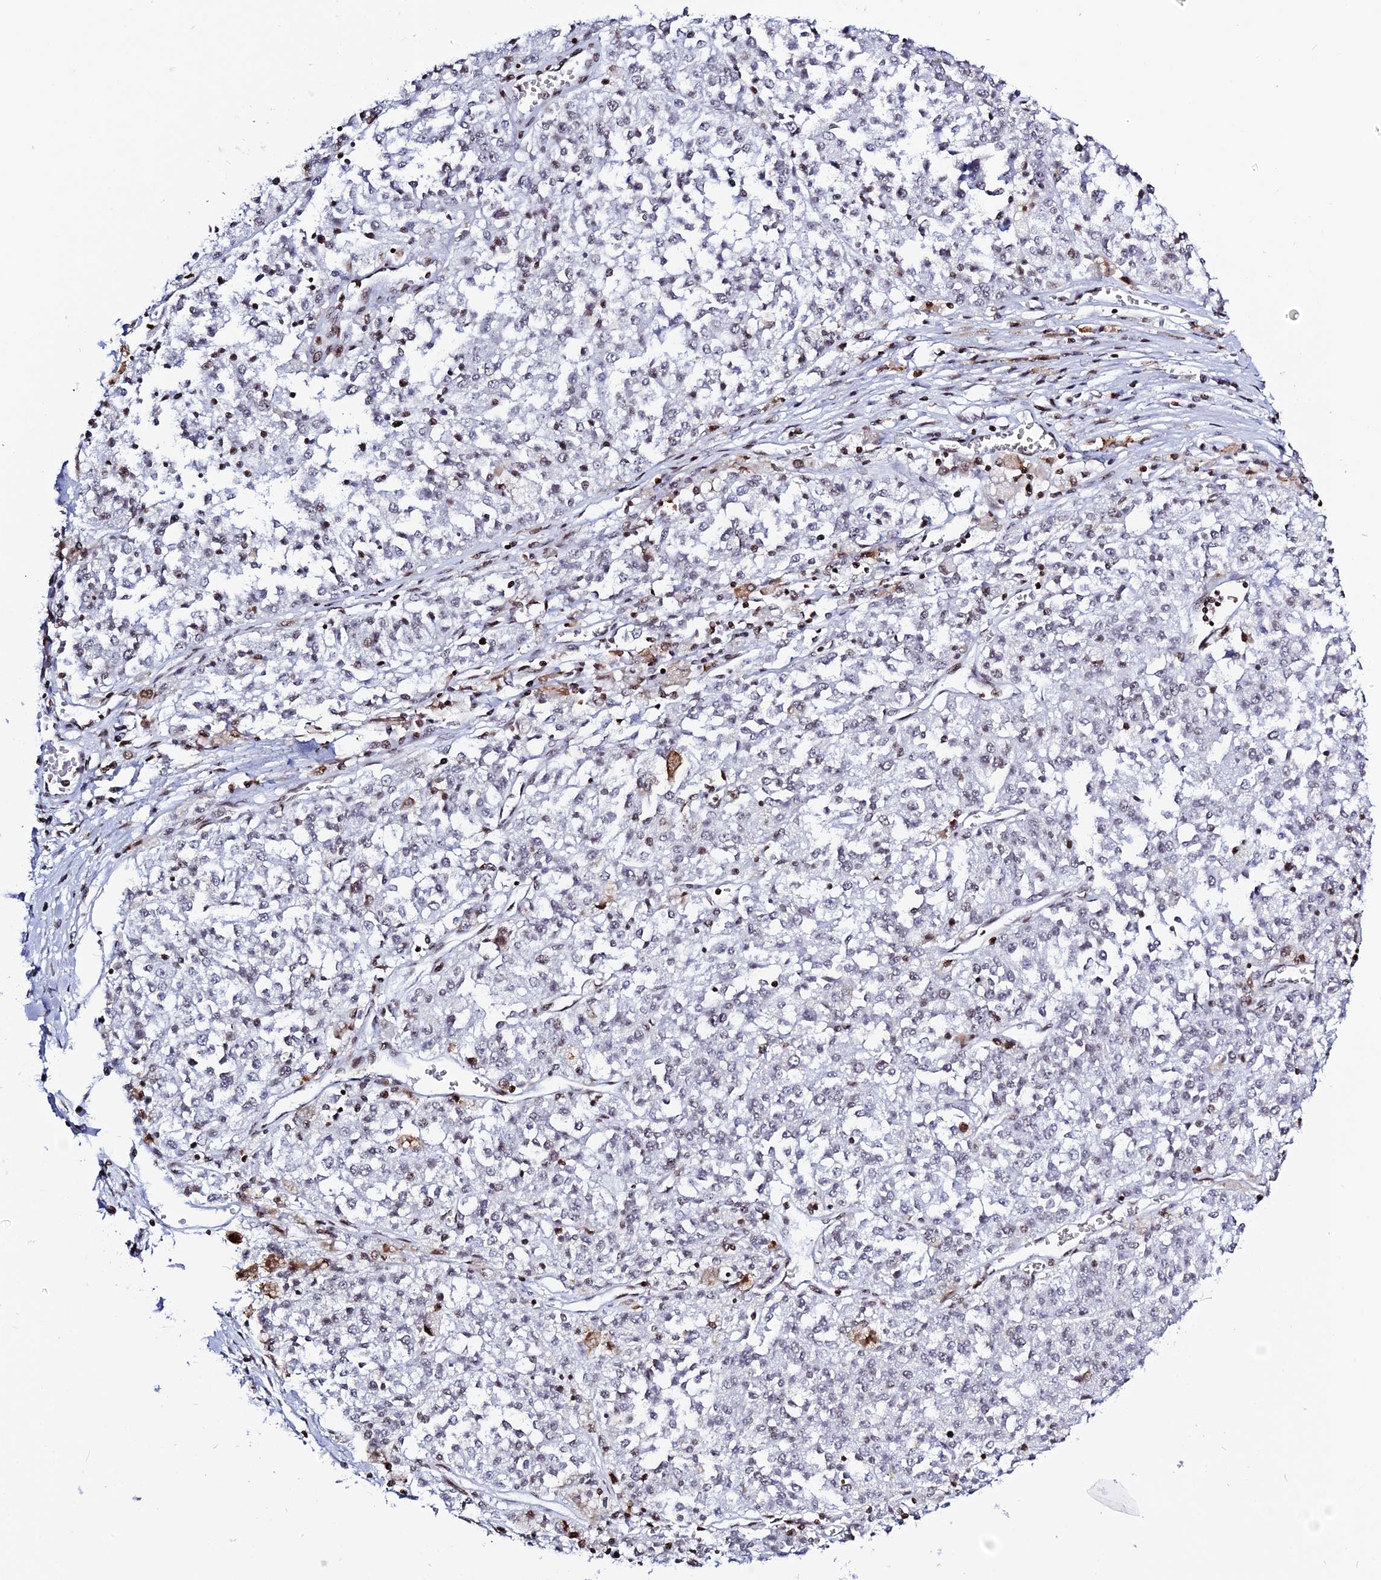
{"staining": {"intensity": "weak", "quantity": "<25%", "location": "nuclear"}, "tissue": "melanoma", "cell_type": "Tumor cells", "image_type": "cancer", "snomed": [{"axis": "morphology", "description": "Malignant melanoma, NOS"}, {"axis": "topography", "description": "Skin"}], "caption": "Human malignant melanoma stained for a protein using IHC shows no expression in tumor cells.", "gene": "MACROH2A2", "patient": {"sex": "female", "age": 64}}